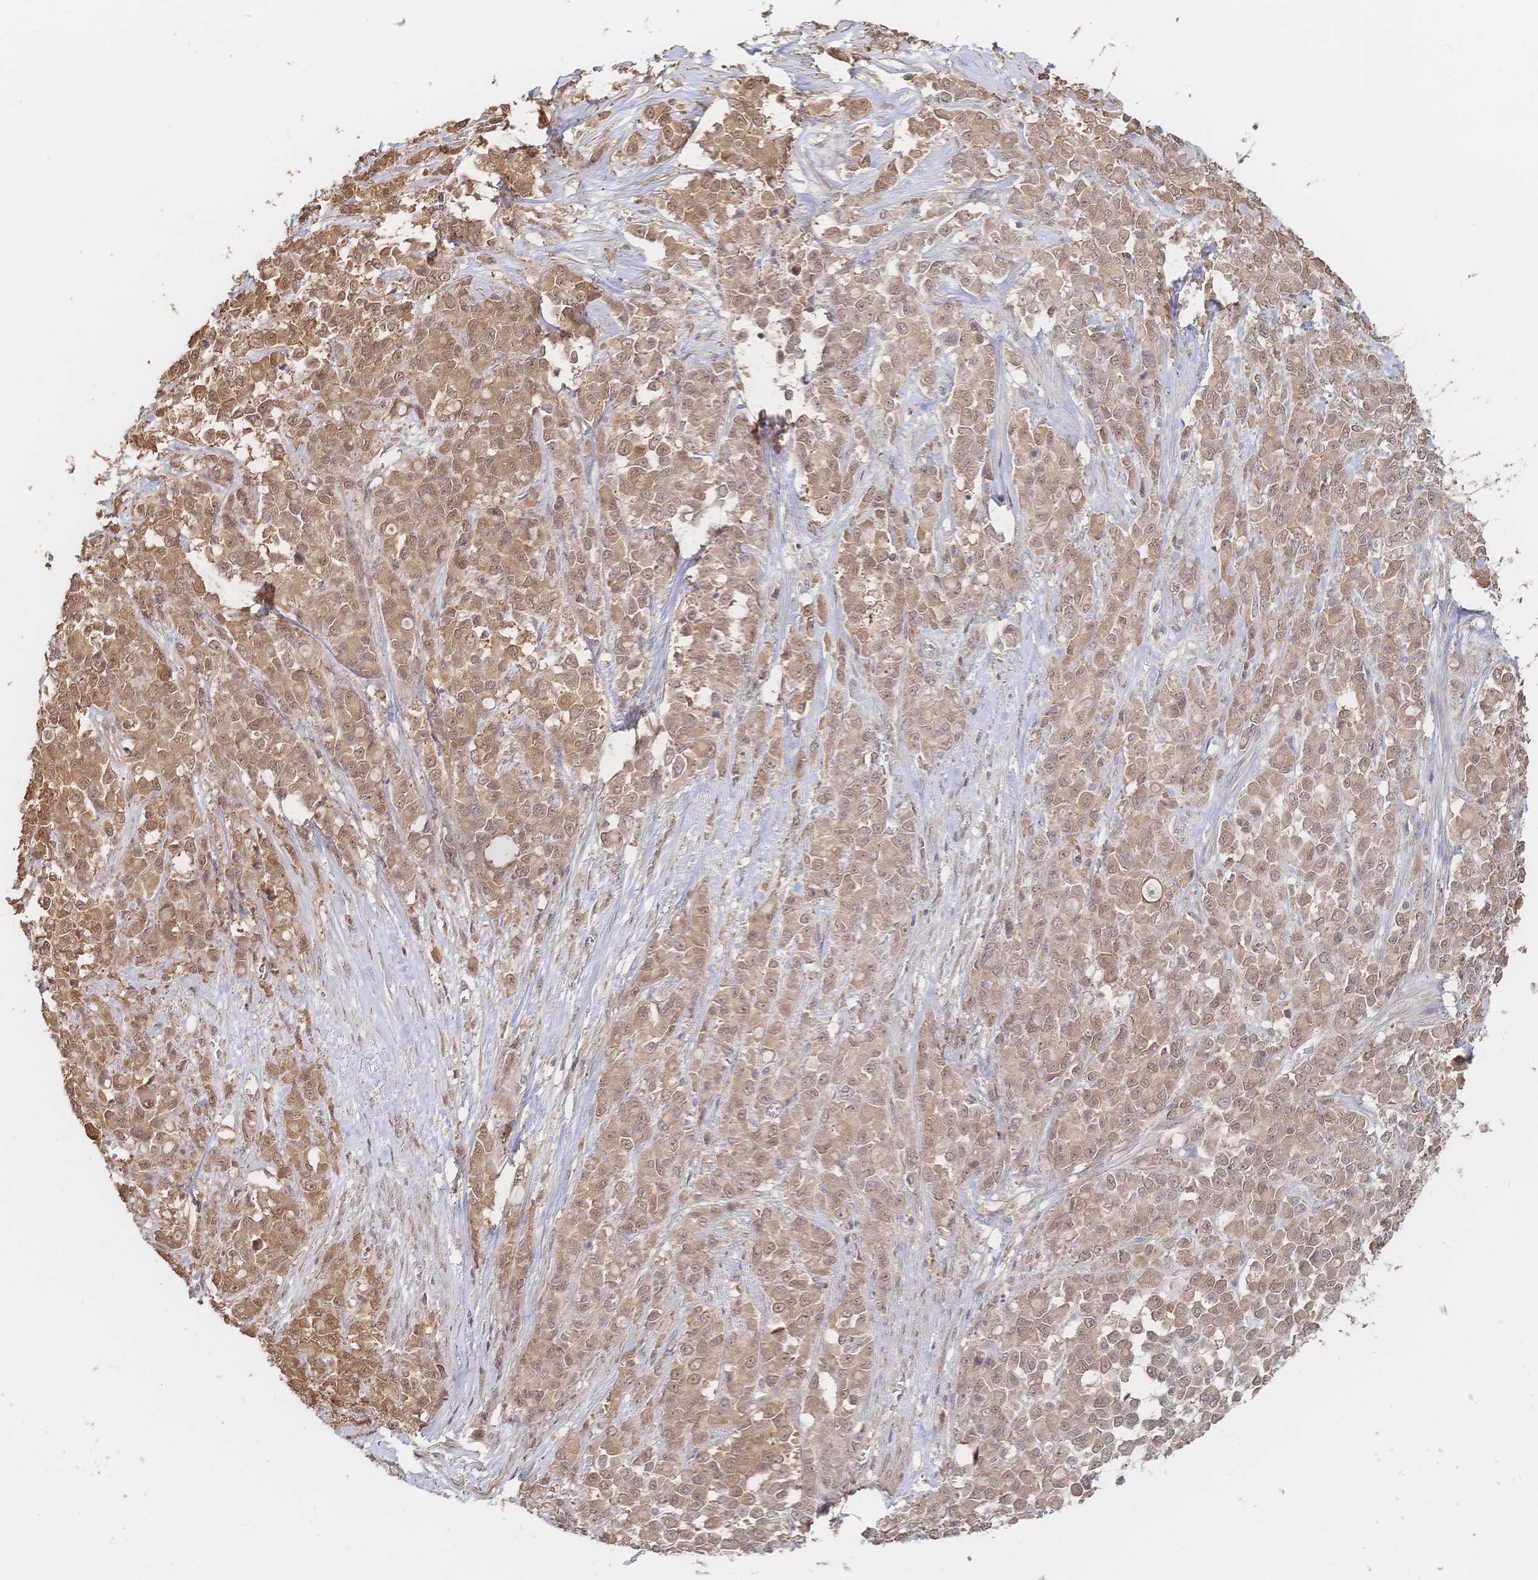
{"staining": {"intensity": "moderate", "quantity": ">75%", "location": "cytoplasmic/membranous"}, "tissue": "stomach cancer", "cell_type": "Tumor cells", "image_type": "cancer", "snomed": [{"axis": "morphology", "description": "Adenocarcinoma, NOS"}, {"axis": "topography", "description": "Stomach"}], "caption": "Stomach adenocarcinoma was stained to show a protein in brown. There is medium levels of moderate cytoplasmic/membranous staining in approximately >75% of tumor cells. Immunohistochemistry (ihc) stains the protein in brown and the nuclei are stained blue.", "gene": "LRP5", "patient": {"sex": "female", "age": 76}}